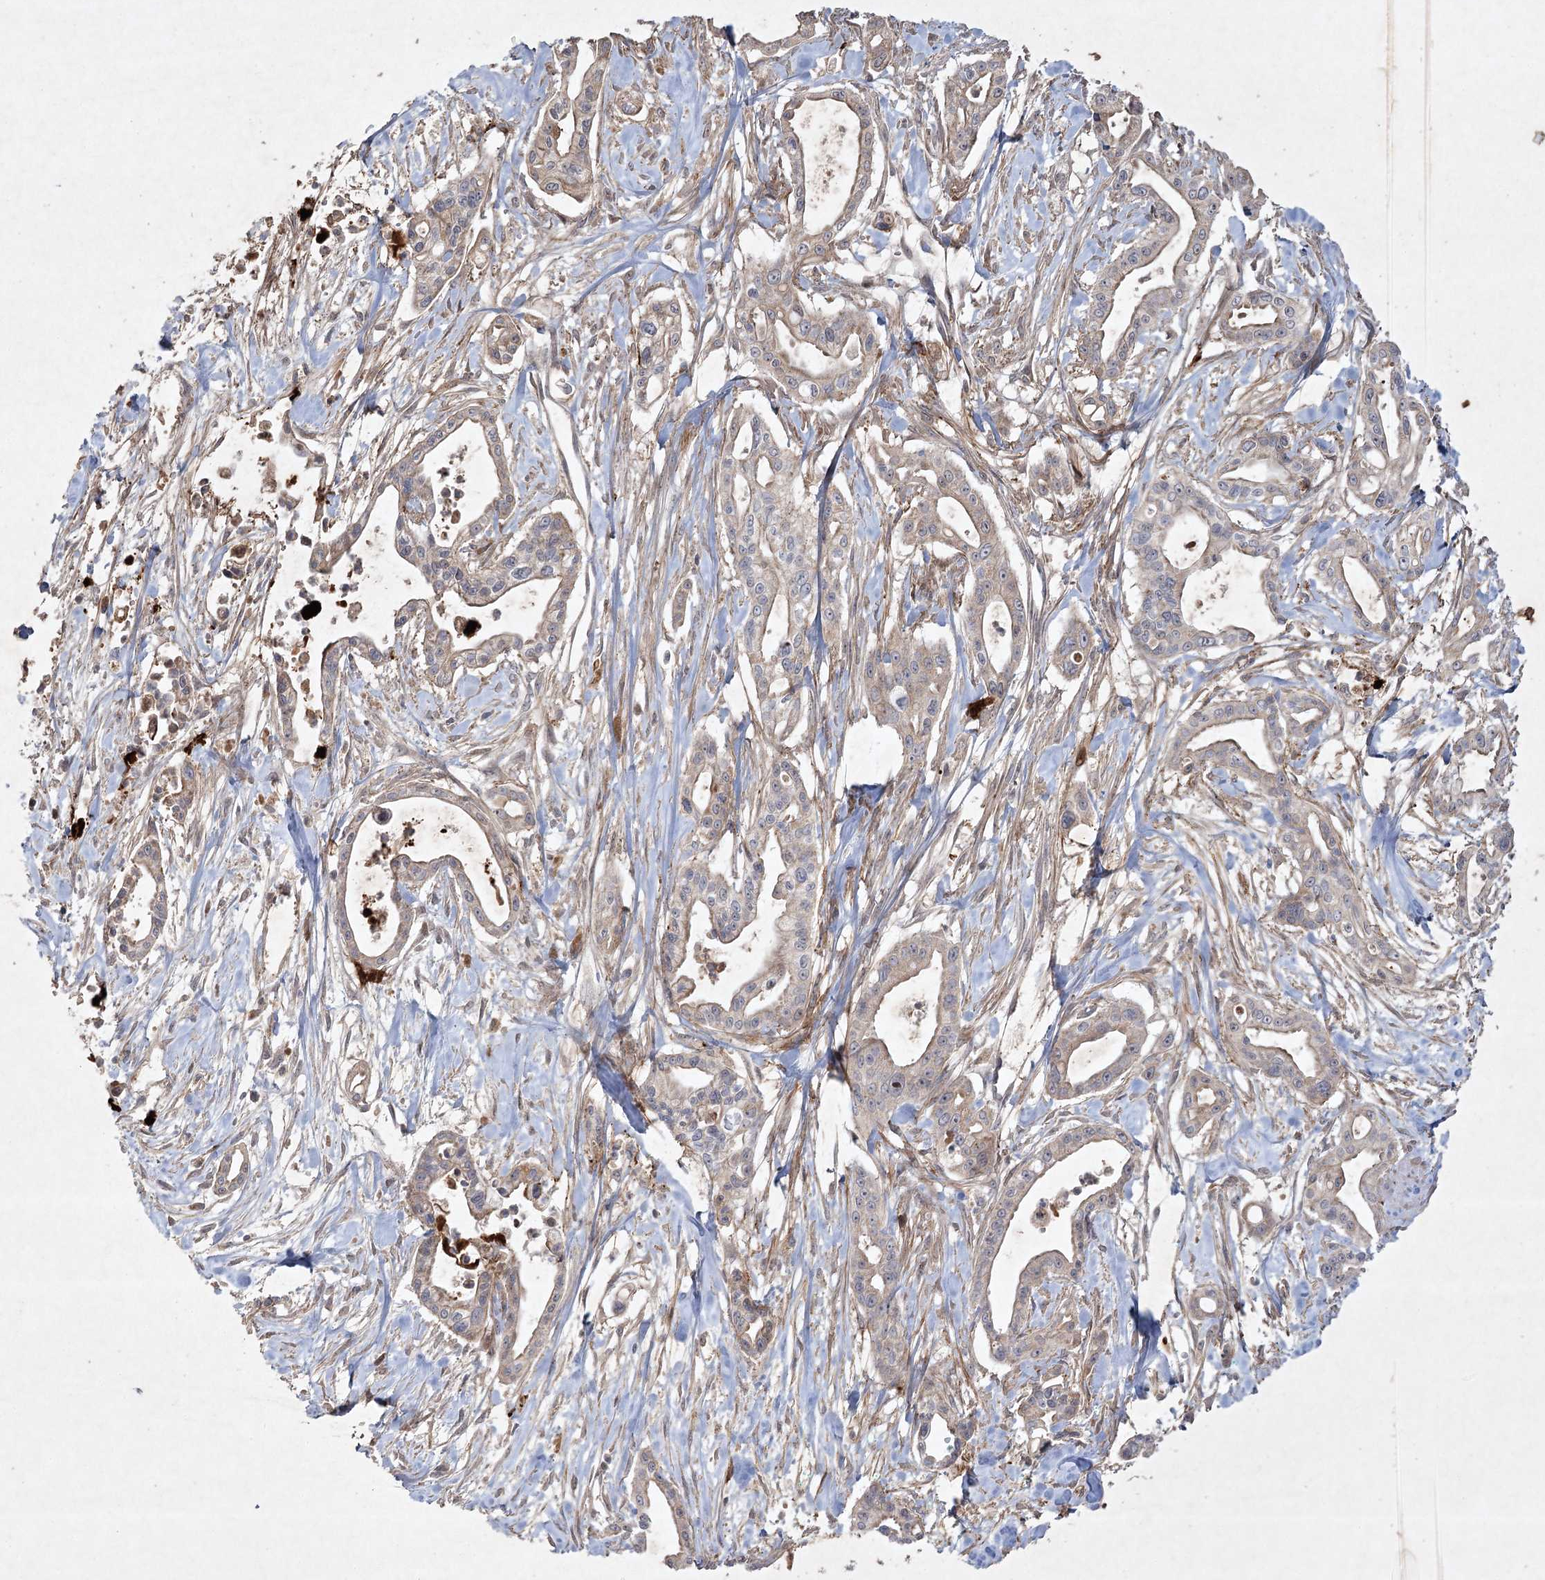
{"staining": {"intensity": "weak", "quantity": "25%-75%", "location": "cytoplasmic/membranous"}, "tissue": "pancreatic cancer", "cell_type": "Tumor cells", "image_type": "cancer", "snomed": [{"axis": "morphology", "description": "Adenocarcinoma, NOS"}, {"axis": "topography", "description": "Pancreas"}], "caption": "Pancreatic cancer stained with a protein marker reveals weak staining in tumor cells.", "gene": "KBTBD4", "patient": {"sex": "male", "age": 68}}